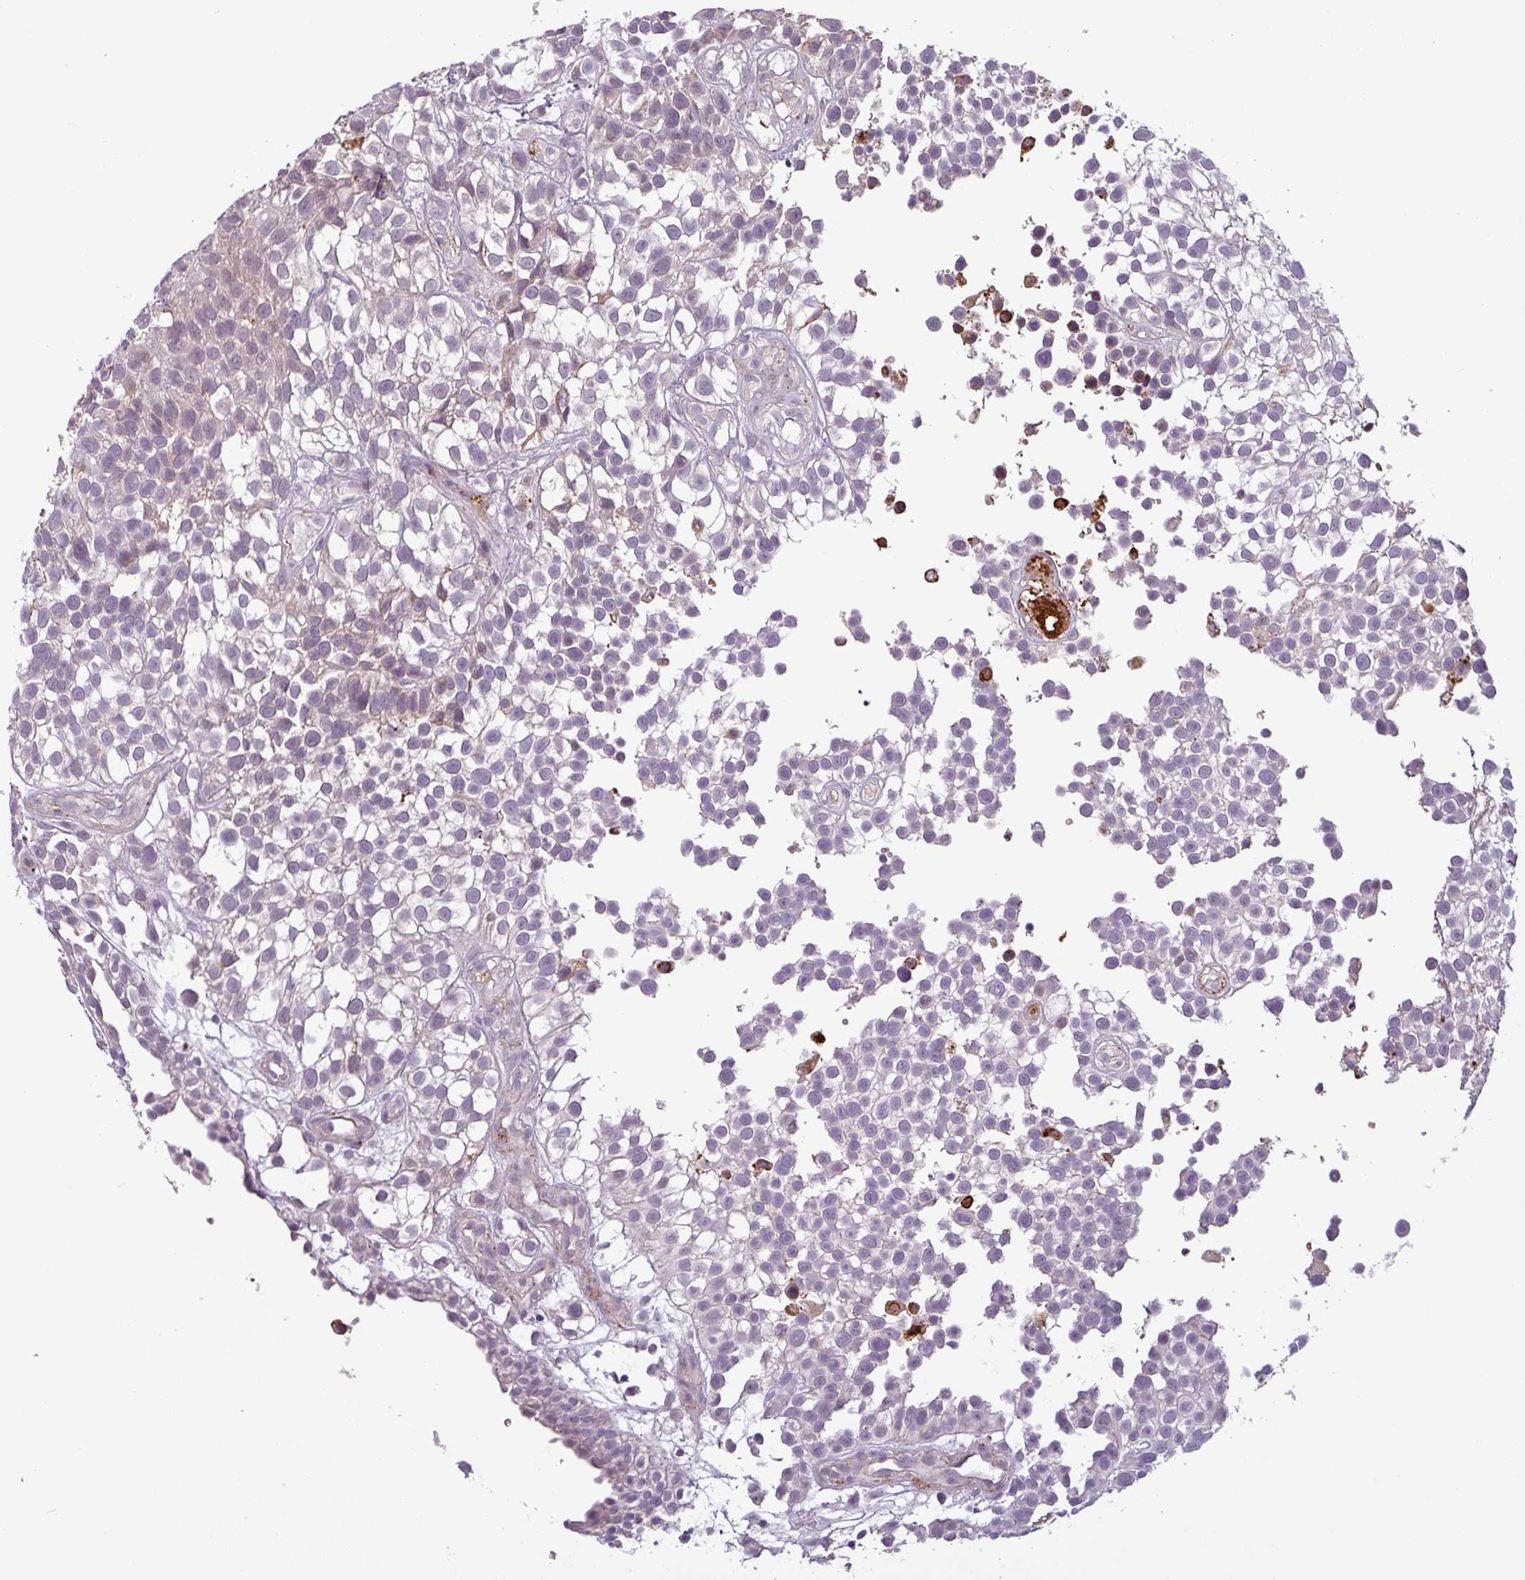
{"staining": {"intensity": "negative", "quantity": "none", "location": "none"}, "tissue": "urothelial cancer", "cell_type": "Tumor cells", "image_type": "cancer", "snomed": [{"axis": "morphology", "description": "Urothelial carcinoma, High grade"}, {"axis": "topography", "description": "Urinary bladder"}], "caption": "Tumor cells are negative for brown protein staining in high-grade urothelial carcinoma. (Stains: DAB (3,3'-diaminobenzidine) IHC with hematoxylin counter stain, Microscopy: brightfield microscopy at high magnification).", "gene": "APOC1", "patient": {"sex": "male", "age": 56}}